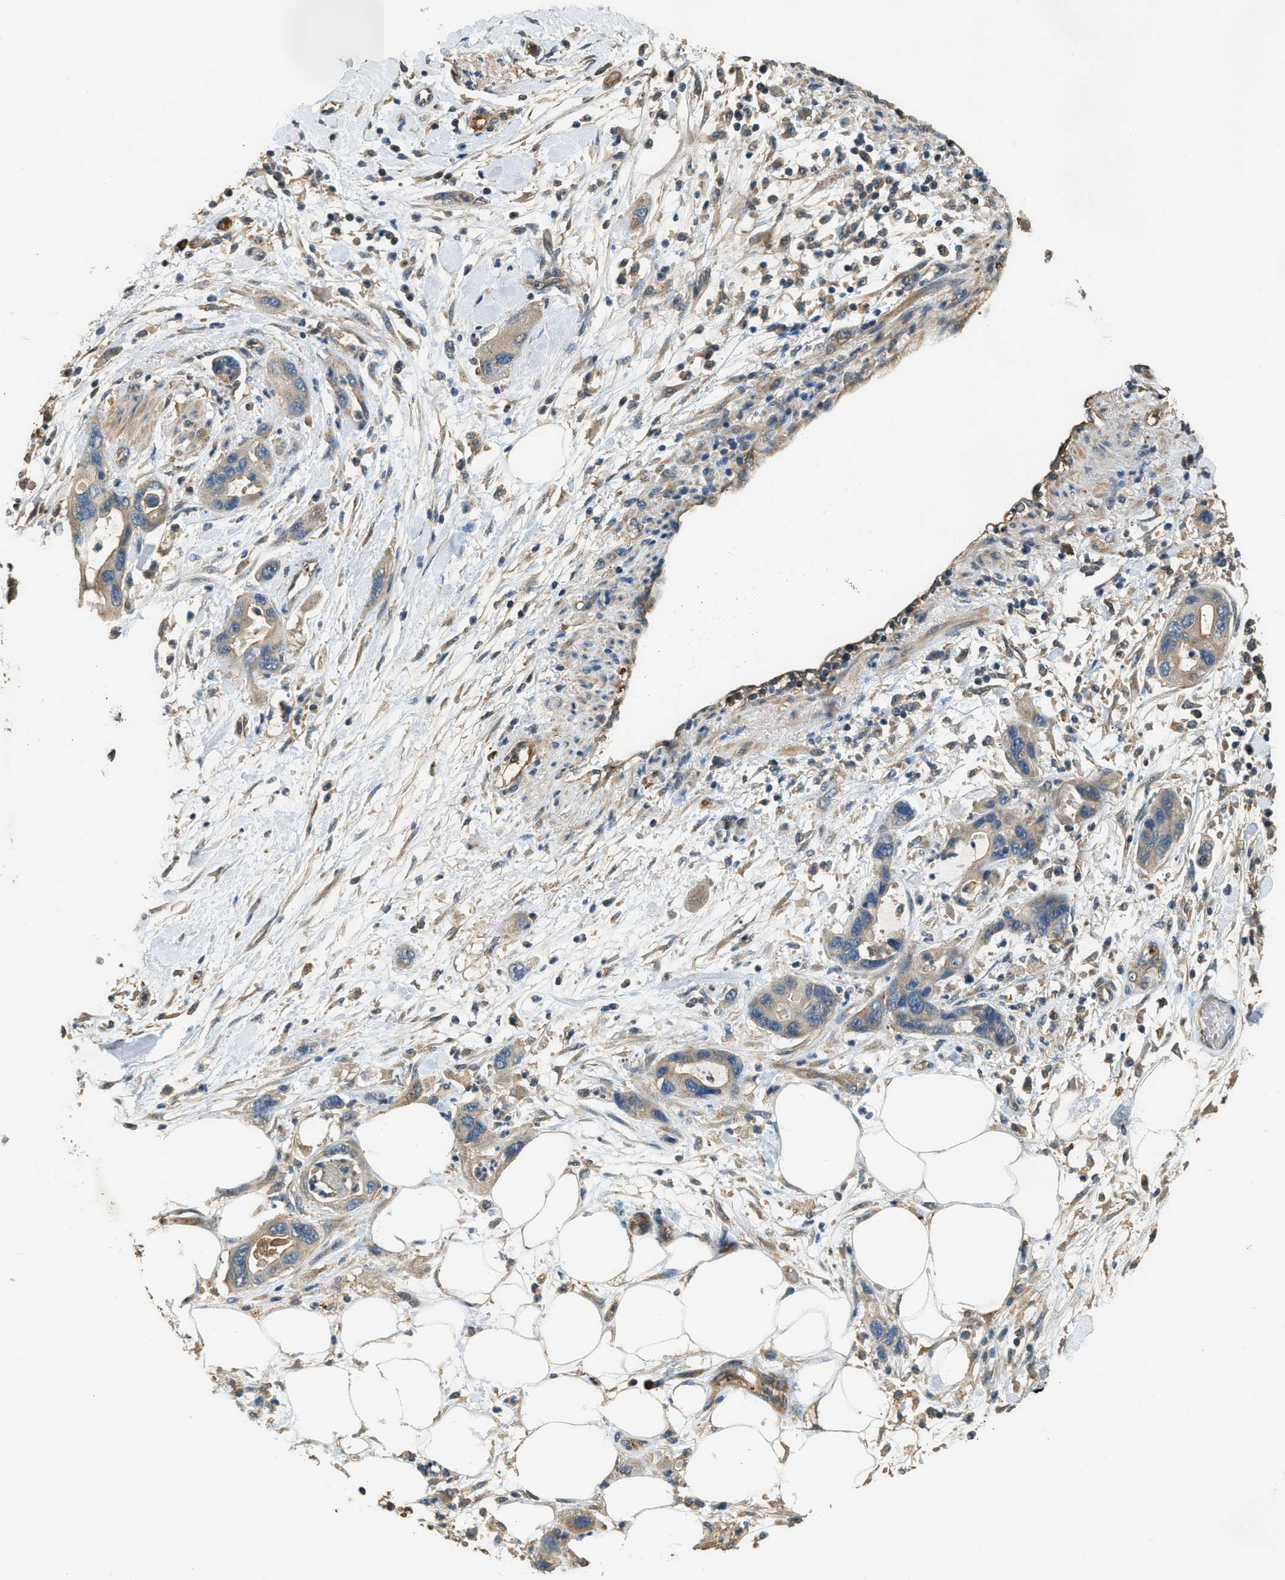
{"staining": {"intensity": "weak", "quantity": ">75%", "location": "cytoplasmic/membranous"}, "tissue": "pancreatic cancer", "cell_type": "Tumor cells", "image_type": "cancer", "snomed": [{"axis": "morphology", "description": "Normal tissue, NOS"}, {"axis": "morphology", "description": "Adenocarcinoma, NOS"}, {"axis": "topography", "description": "Pancreas"}], "caption": "Immunohistochemistry micrograph of pancreatic cancer stained for a protein (brown), which demonstrates low levels of weak cytoplasmic/membranous expression in about >75% of tumor cells.", "gene": "CFLAR", "patient": {"sex": "female", "age": 71}}